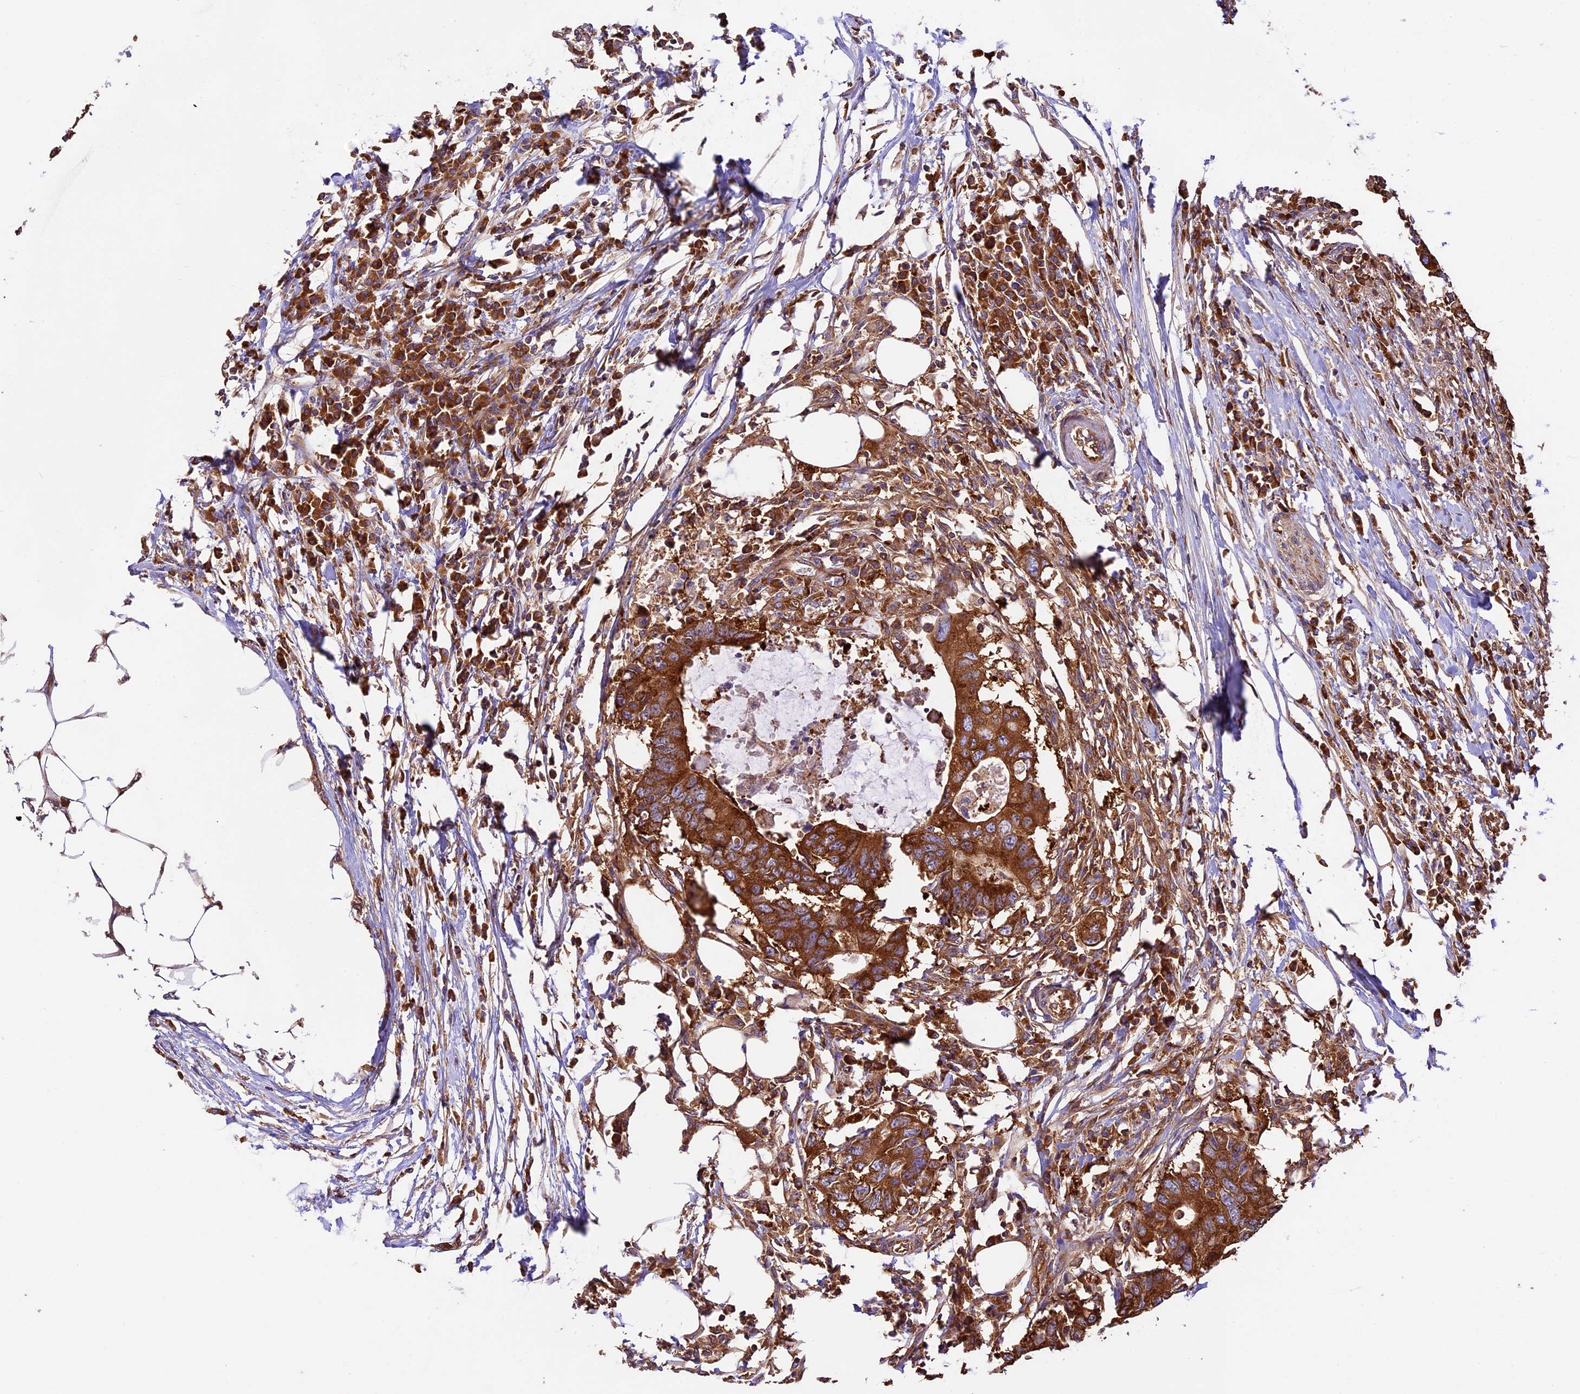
{"staining": {"intensity": "strong", "quantity": ">75%", "location": "cytoplasmic/membranous"}, "tissue": "colorectal cancer", "cell_type": "Tumor cells", "image_type": "cancer", "snomed": [{"axis": "morphology", "description": "Adenocarcinoma, NOS"}, {"axis": "topography", "description": "Colon"}], "caption": "A brown stain highlights strong cytoplasmic/membranous expression of a protein in adenocarcinoma (colorectal) tumor cells.", "gene": "KARS1", "patient": {"sex": "male", "age": 71}}